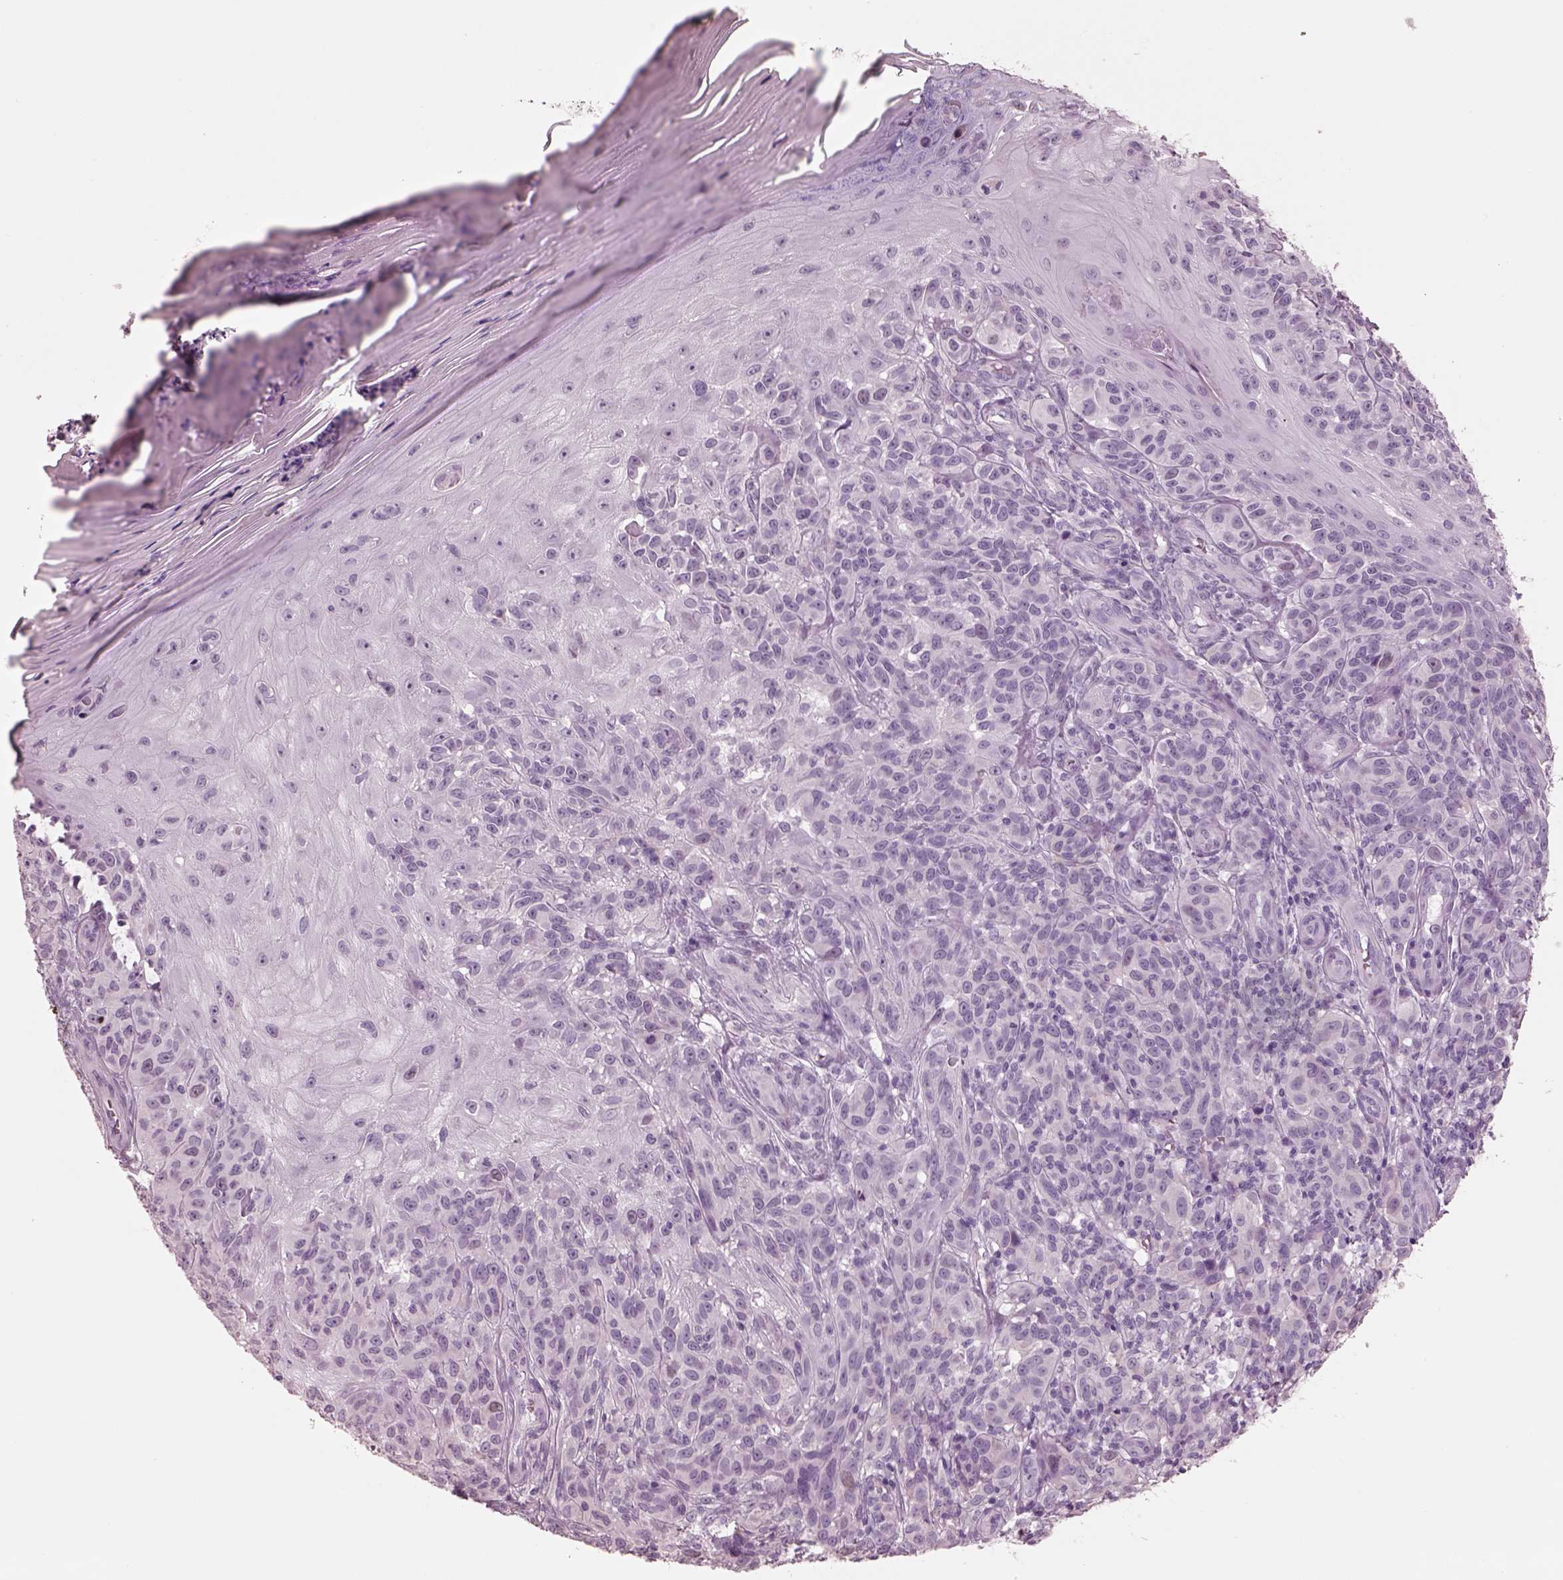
{"staining": {"intensity": "negative", "quantity": "none", "location": "none"}, "tissue": "melanoma", "cell_type": "Tumor cells", "image_type": "cancer", "snomed": [{"axis": "morphology", "description": "Malignant melanoma, NOS"}, {"axis": "topography", "description": "Skin"}], "caption": "This is an immunohistochemistry (IHC) micrograph of human melanoma. There is no staining in tumor cells.", "gene": "KRTAP24-1", "patient": {"sex": "female", "age": 53}}